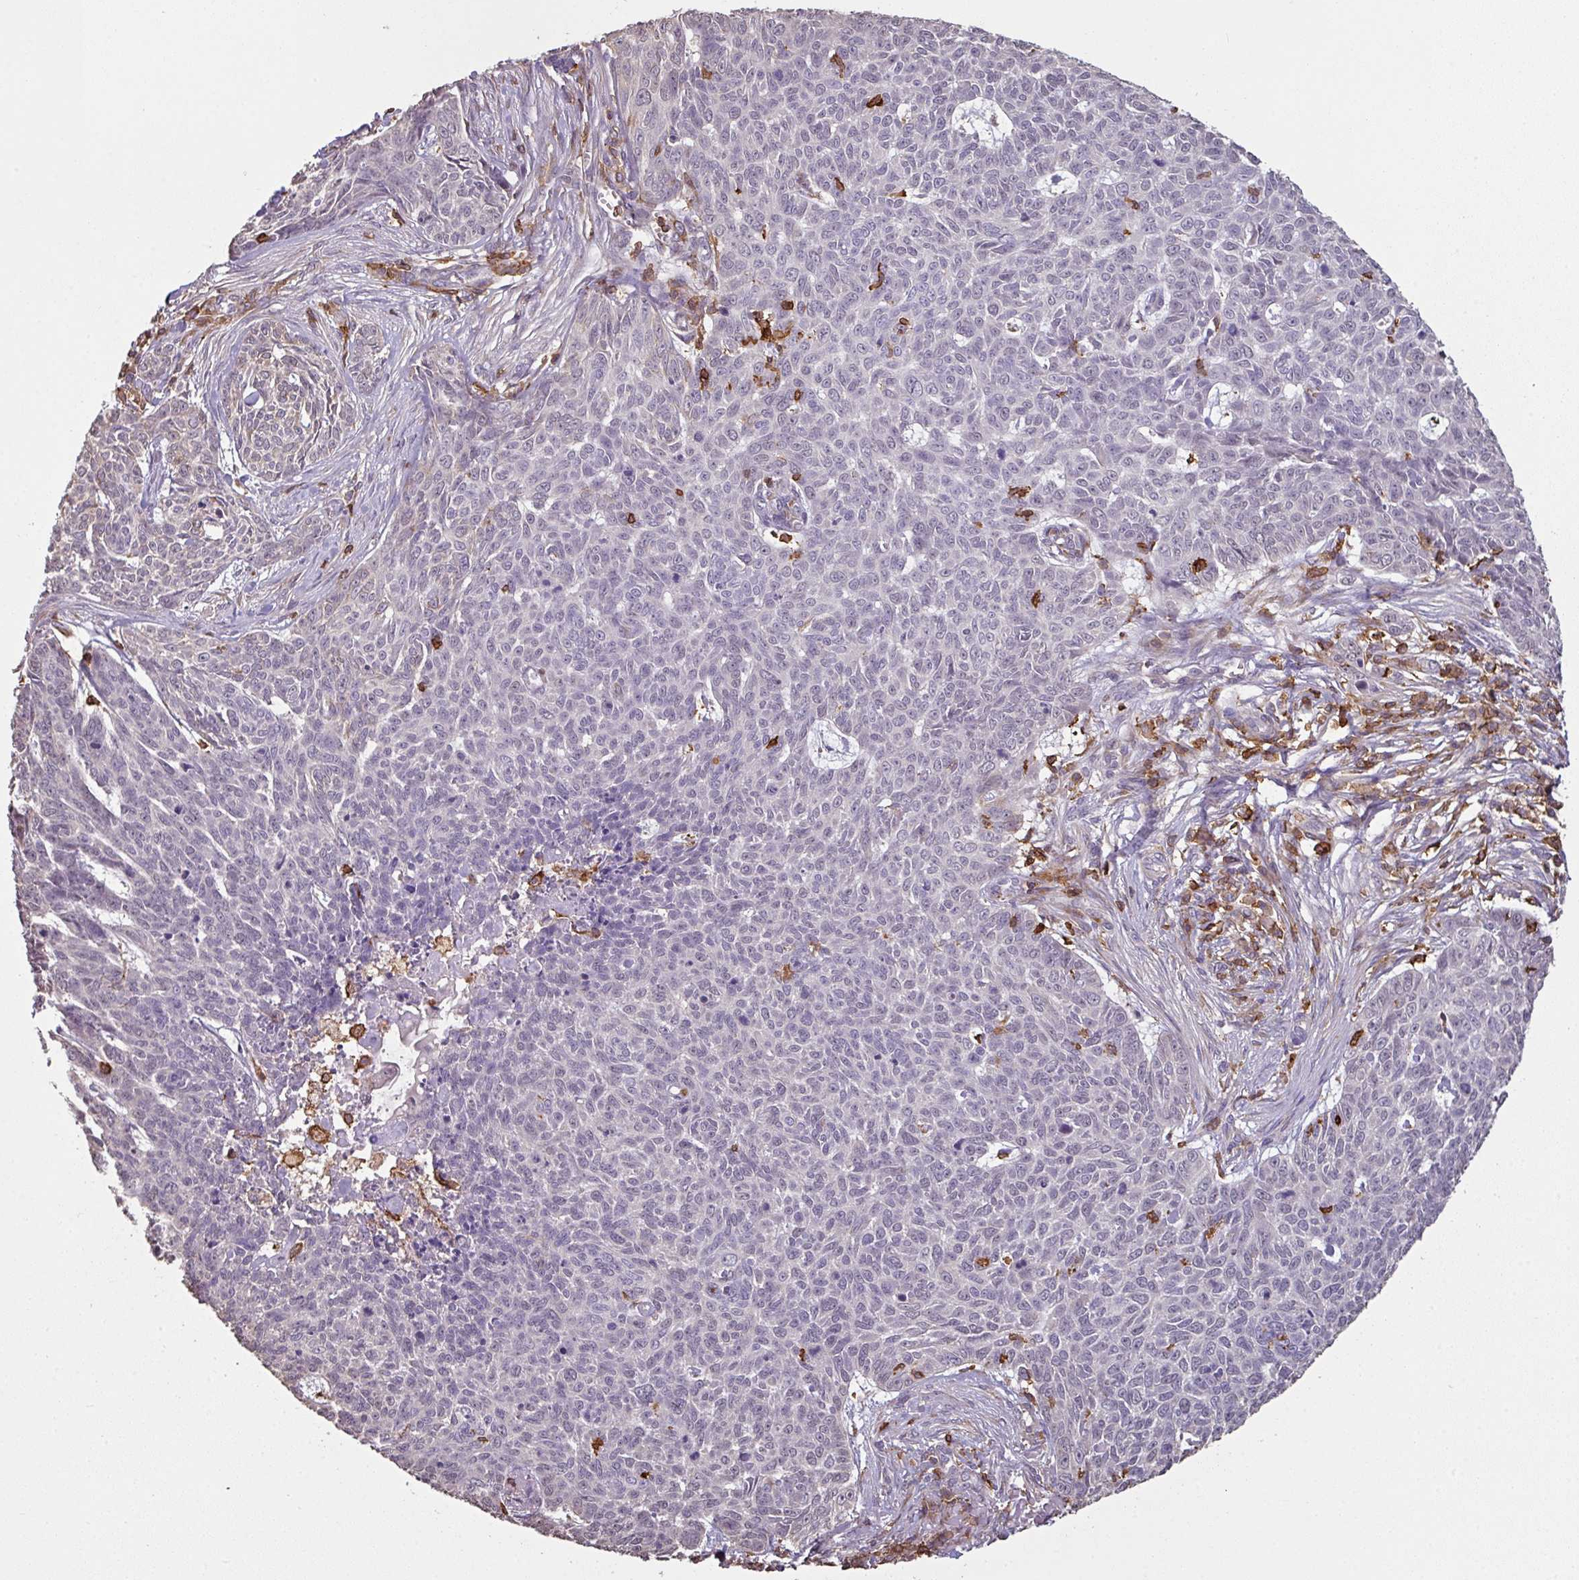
{"staining": {"intensity": "negative", "quantity": "none", "location": "none"}, "tissue": "skin cancer", "cell_type": "Tumor cells", "image_type": "cancer", "snomed": [{"axis": "morphology", "description": "Basal cell carcinoma"}, {"axis": "topography", "description": "Skin"}], "caption": "This is an IHC histopathology image of human skin basal cell carcinoma. There is no expression in tumor cells.", "gene": "OLFML2B", "patient": {"sex": "female", "age": 93}}